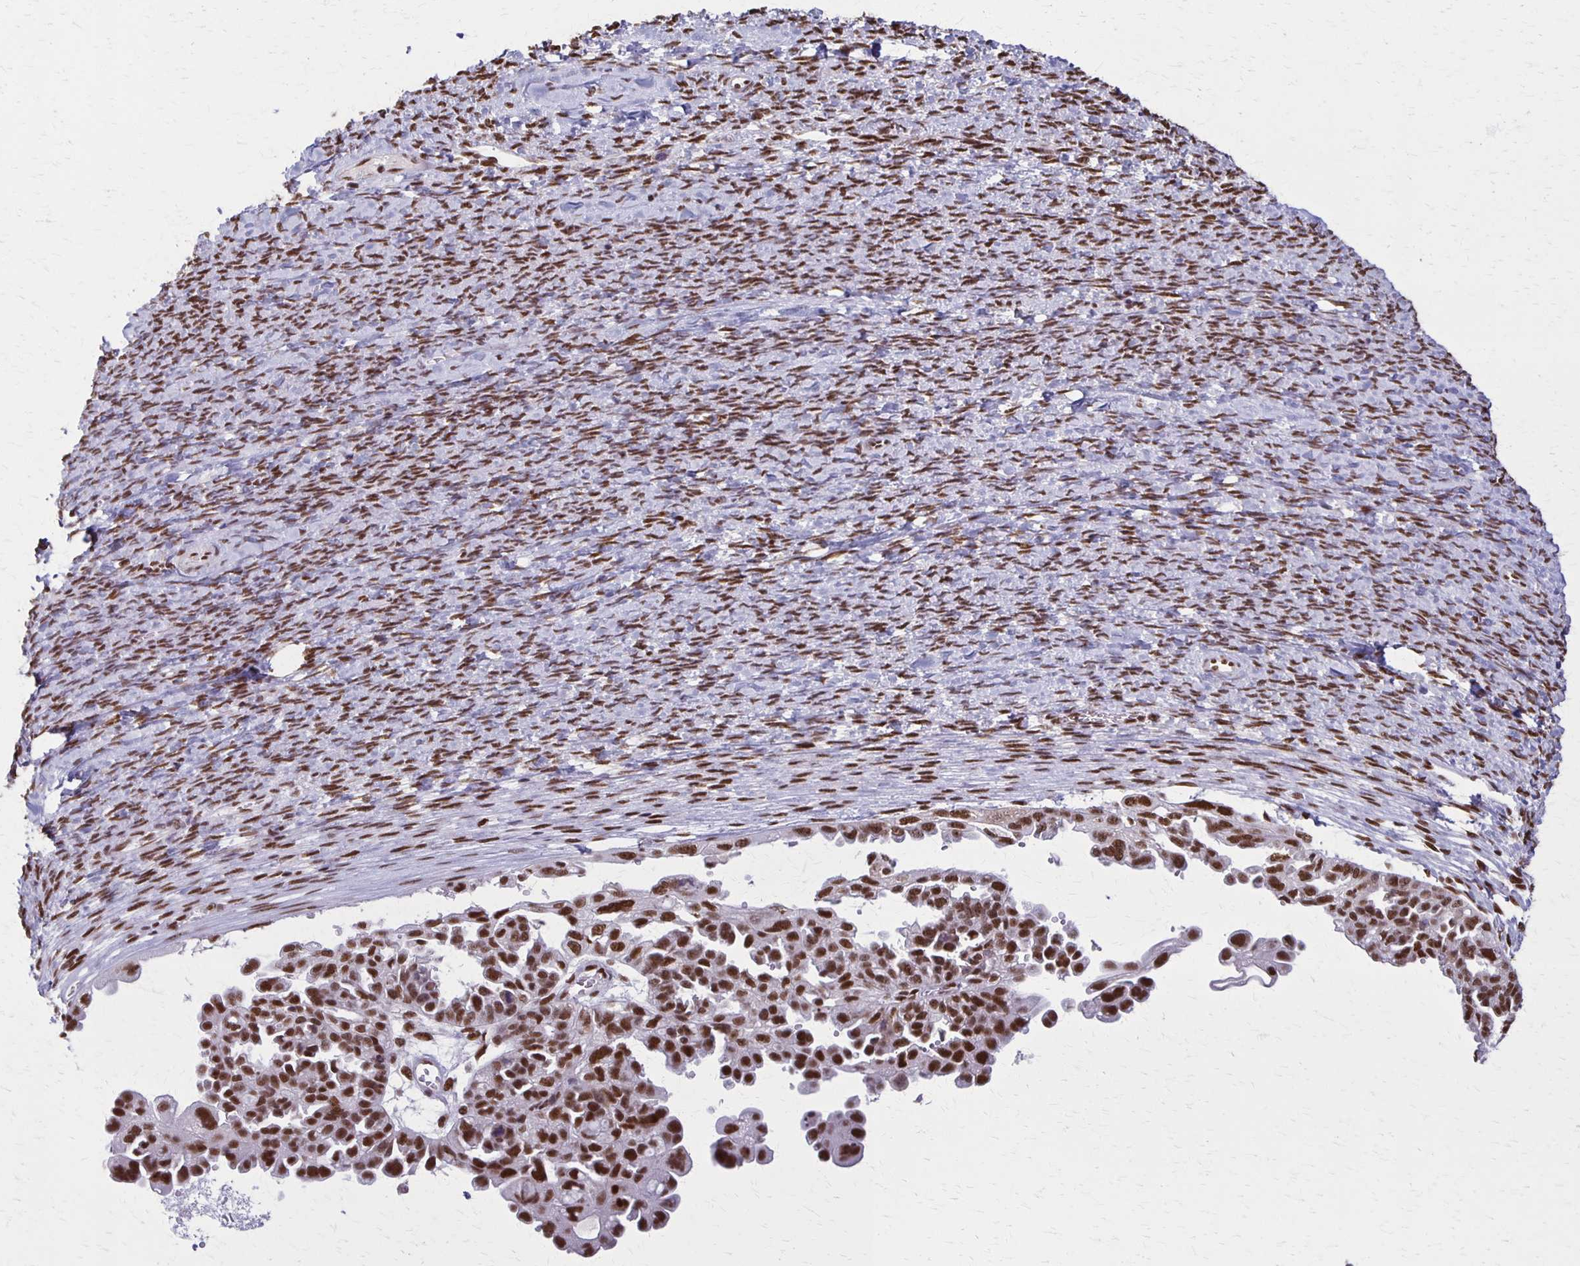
{"staining": {"intensity": "strong", "quantity": ">75%", "location": "nuclear"}, "tissue": "ovarian cancer", "cell_type": "Tumor cells", "image_type": "cancer", "snomed": [{"axis": "morphology", "description": "Cystadenocarcinoma, serous, NOS"}, {"axis": "topography", "description": "Ovary"}], "caption": "Ovarian cancer (serous cystadenocarcinoma) stained for a protein (brown) exhibits strong nuclear positive positivity in approximately >75% of tumor cells.", "gene": "XRCC6", "patient": {"sex": "female", "age": 53}}